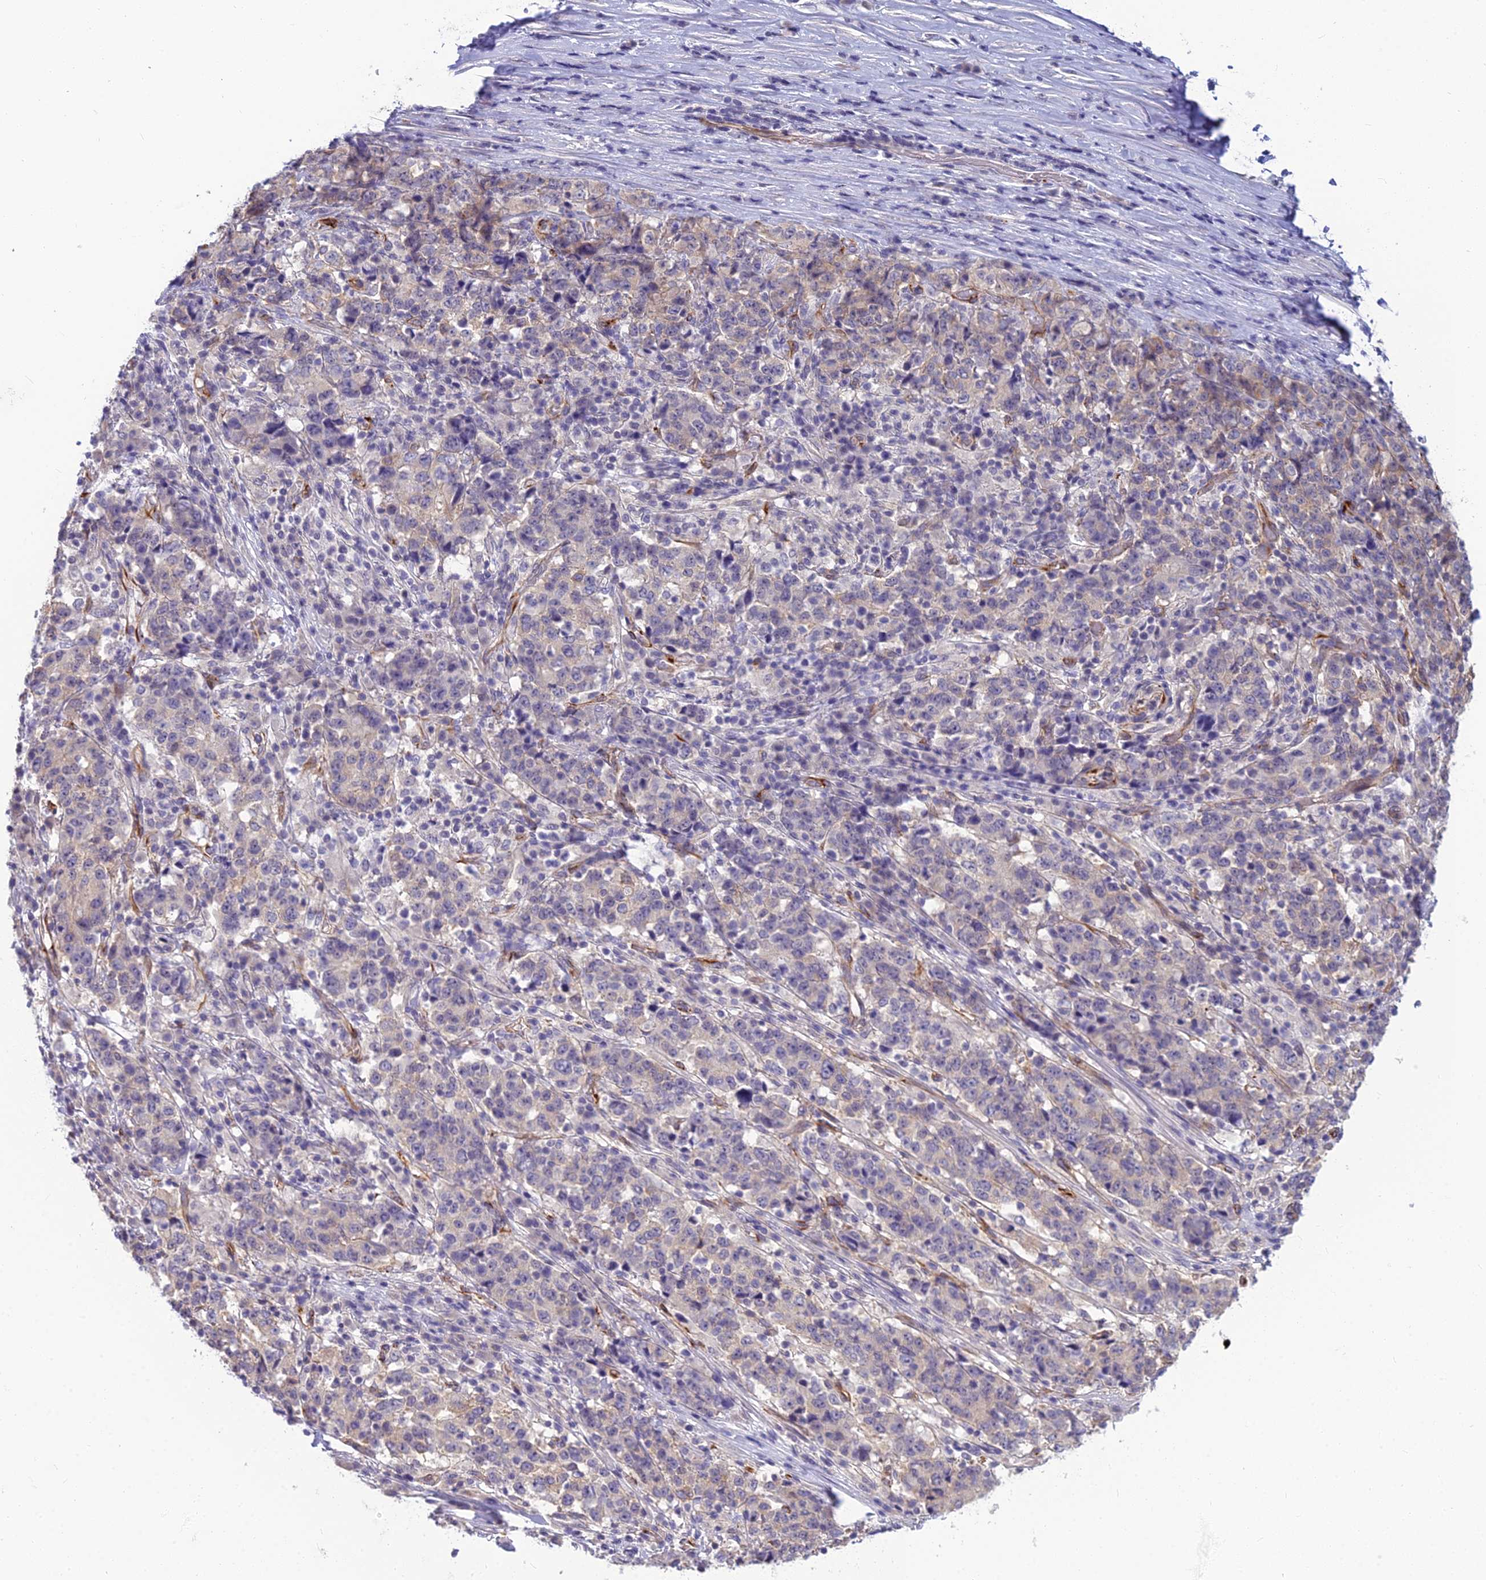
{"staining": {"intensity": "weak", "quantity": "<25%", "location": "cytoplasmic/membranous"}, "tissue": "stomach cancer", "cell_type": "Tumor cells", "image_type": "cancer", "snomed": [{"axis": "morphology", "description": "Adenocarcinoma, NOS"}, {"axis": "topography", "description": "Stomach"}], "caption": "DAB immunohistochemical staining of human stomach cancer (adenocarcinoma) displays no significant staining in tumor cells. (Stains: DAB immunohistochemistry (IHC) with hematoxylin counter stain, Microscopy: brightfield microscopy at high magnification).", "gene": "RGL3", "patient": {"sex": "male", "age": 59}}